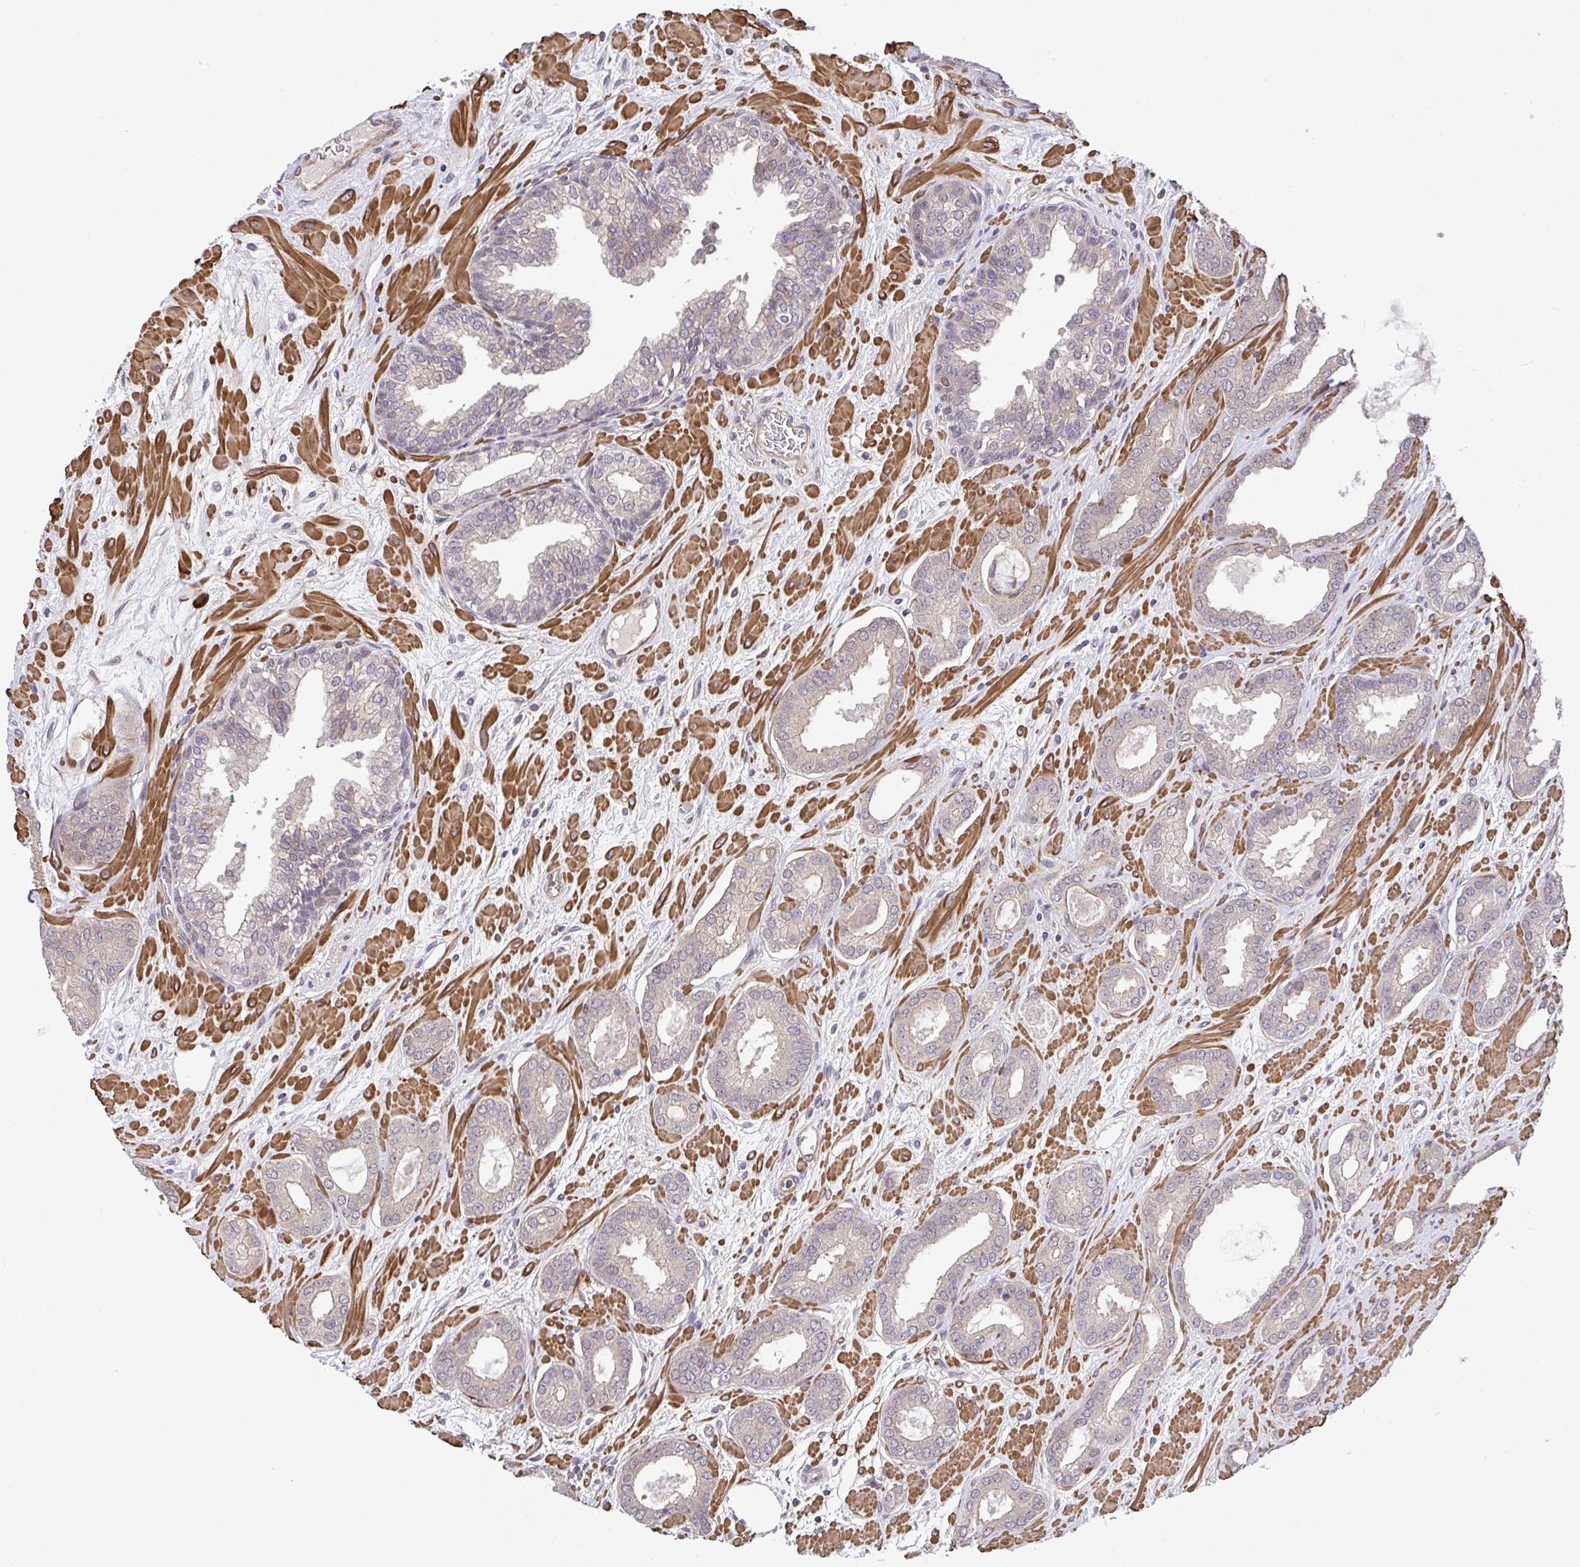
{"staining": {"intensity": "negative", "quantity": "none", "location": "none"}, "tissue": "prostate cancer", "cell_type": "Tumor cells", "image_type": "cancer", "snomed": [{"axis": "morphology", "description": "Adenocarcinoma, High grade"}, {"axis": "topography", "description": "Prostate"}], "caption": "Human prostate high-grade adenocarcinoma stained for a protein using IHC exhibits no positivity in tumor cells.", "gene": "ZNF696", "patient": {"sex": "male", "age": 58}}